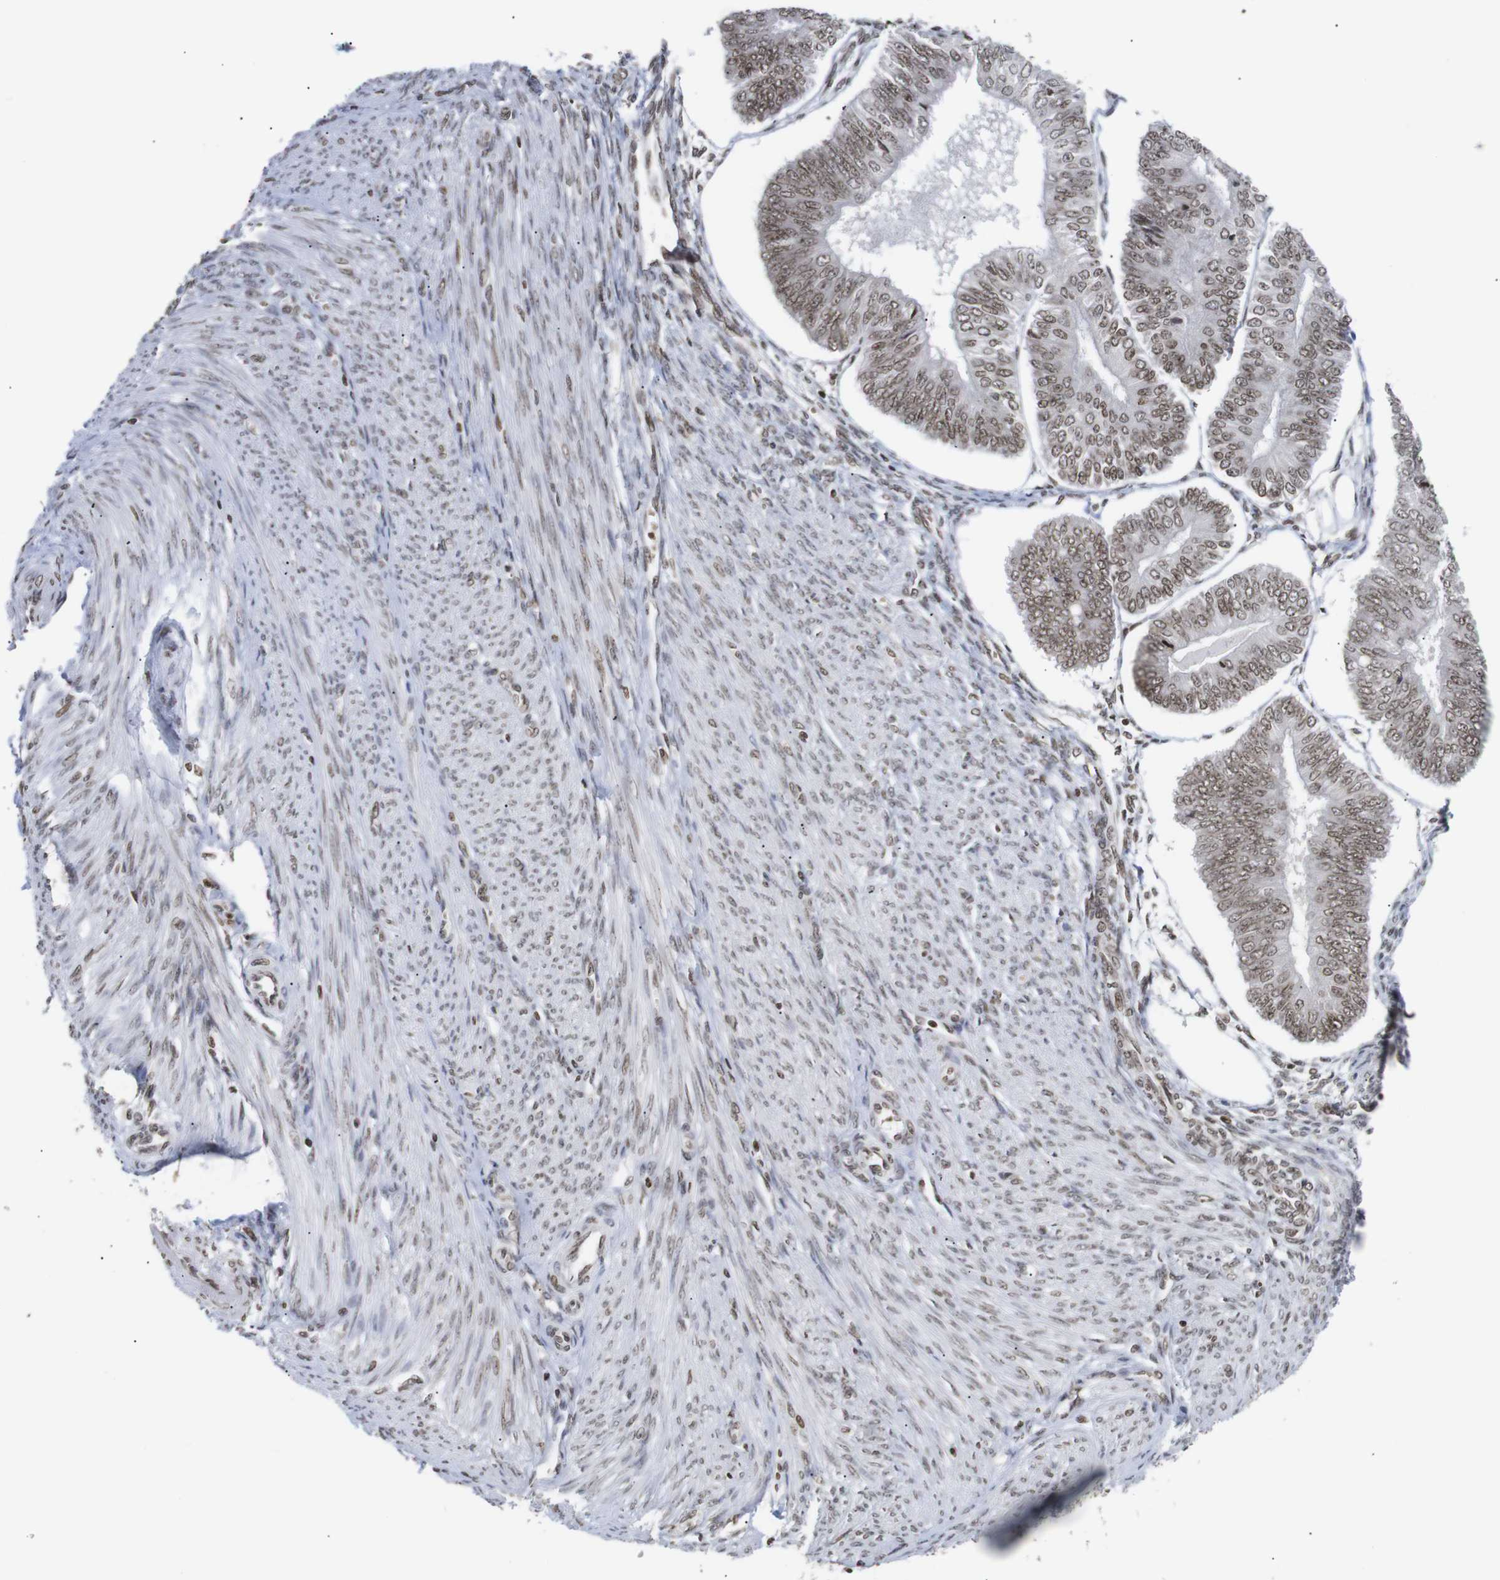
{"staining": {"intensity": "moderate", "quantity": ">75%", "location": "nuclear"}, "tissue": "endometrial cancer", "cell_type": "Tumor cells", "image_type": "cancer", "snomed": [{"axis": "morphology", "description": "Adenocarcinoma, NOS"}, {"axis": "topography", "description": "Endometrium"}], "caption": "The micrograph demonstrates staining of endometrial cancer (adenocarcinoma), revealing moderate nuclear protein staining (brown color) within tumor cells.", "gene": "ETV5", "patient": {"sex": "female", "age": 58}}